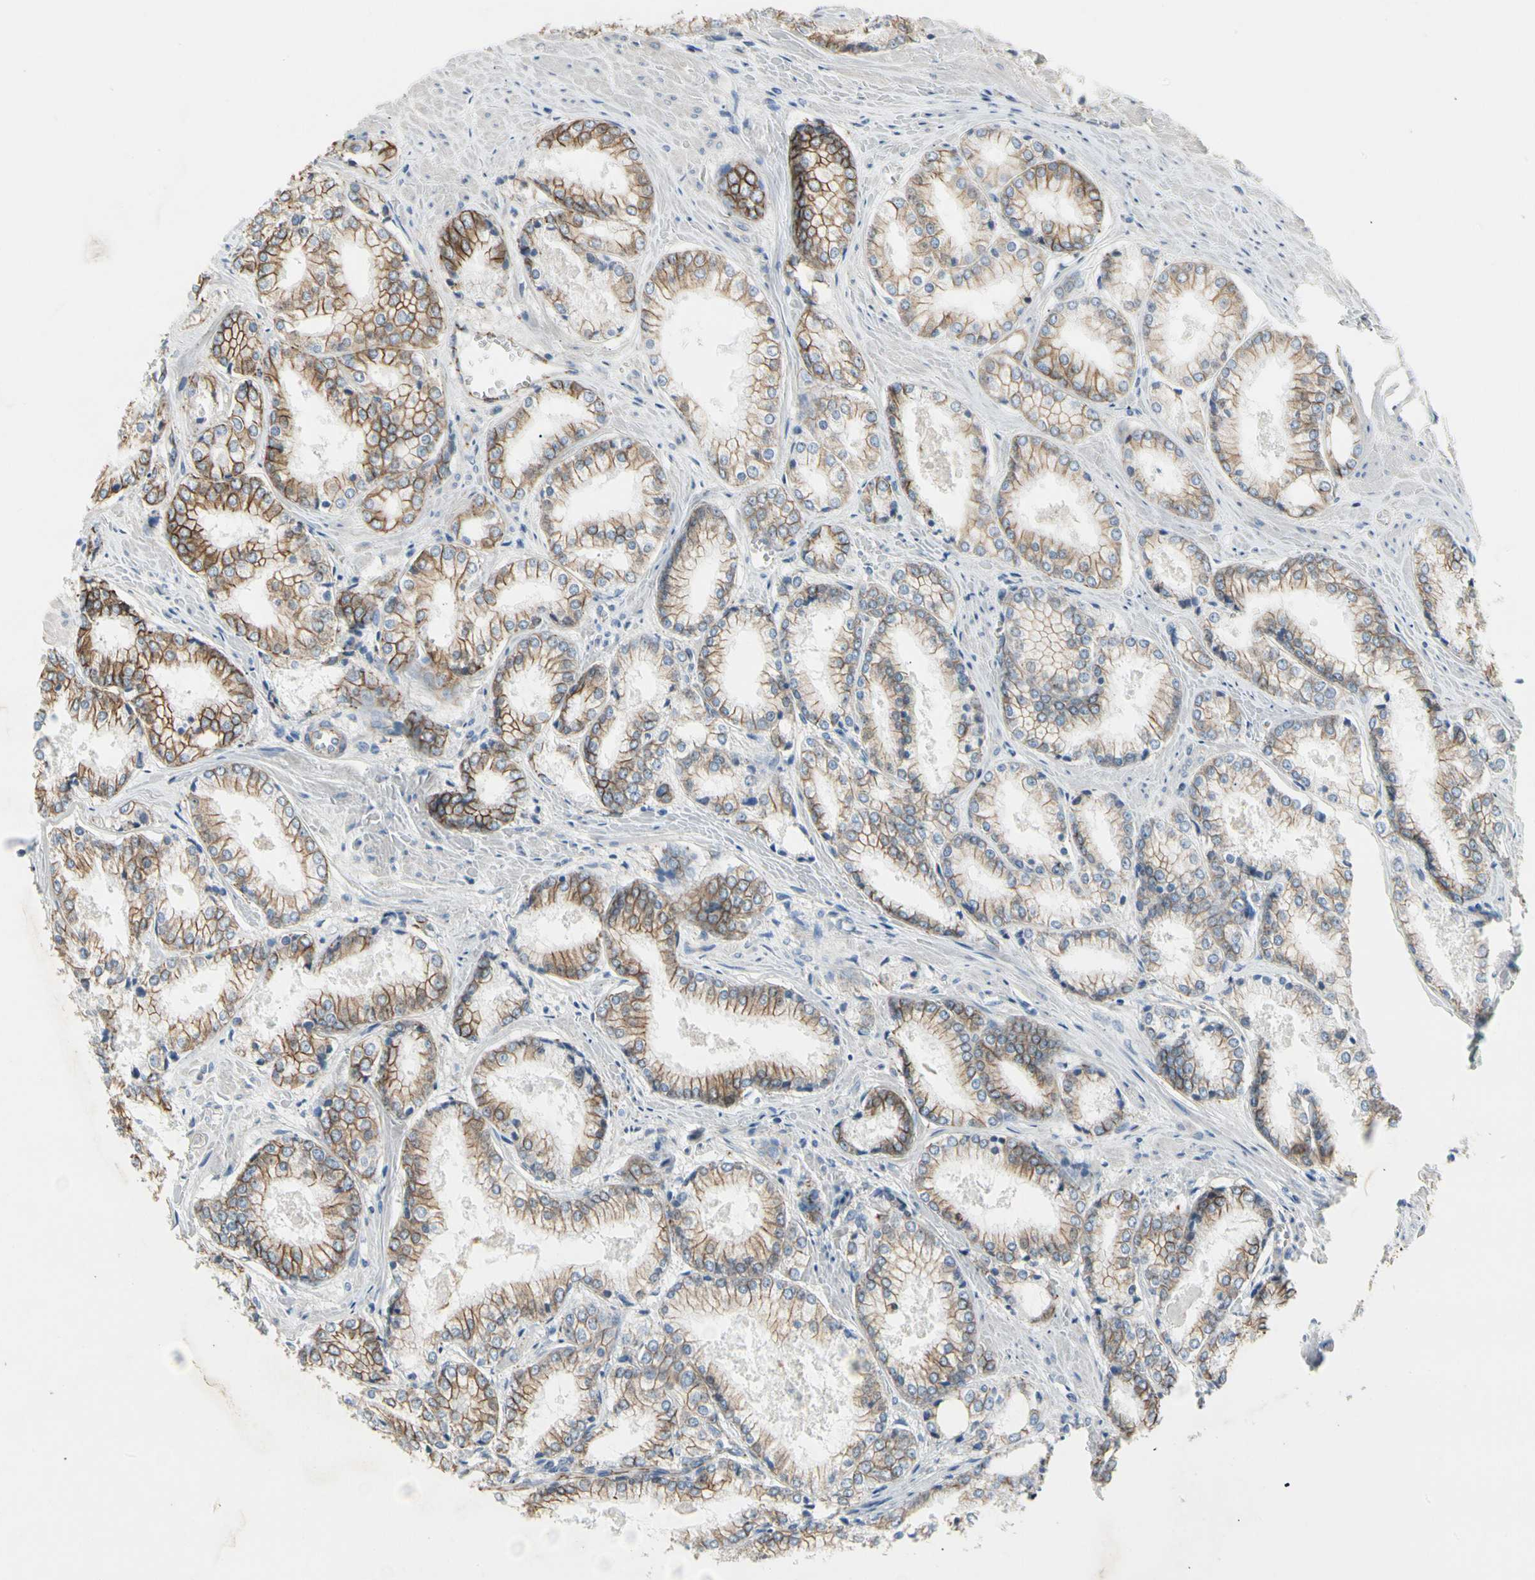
{"staining": {"intensity": "moderate", "quantity": "25%-75%", "location": "cytoplasmic/membranous"}, "tissue": "prostate cancer", "cell_type": "Tumor cells", "image_type": "cancer", "snomed": [{"axis": "morphology", "description": "Adenocarcinoma, Low grade"}, {"axis": "topography", "description": "Prostate"}], "caption": "Low-grade adenocarcinoma (prostate) stained for a protein shows moderate cytoplasmic/membranous positivity in tumor cells.", "gene": "LGR6", "patient": {"sex": "male", "age": 64}}